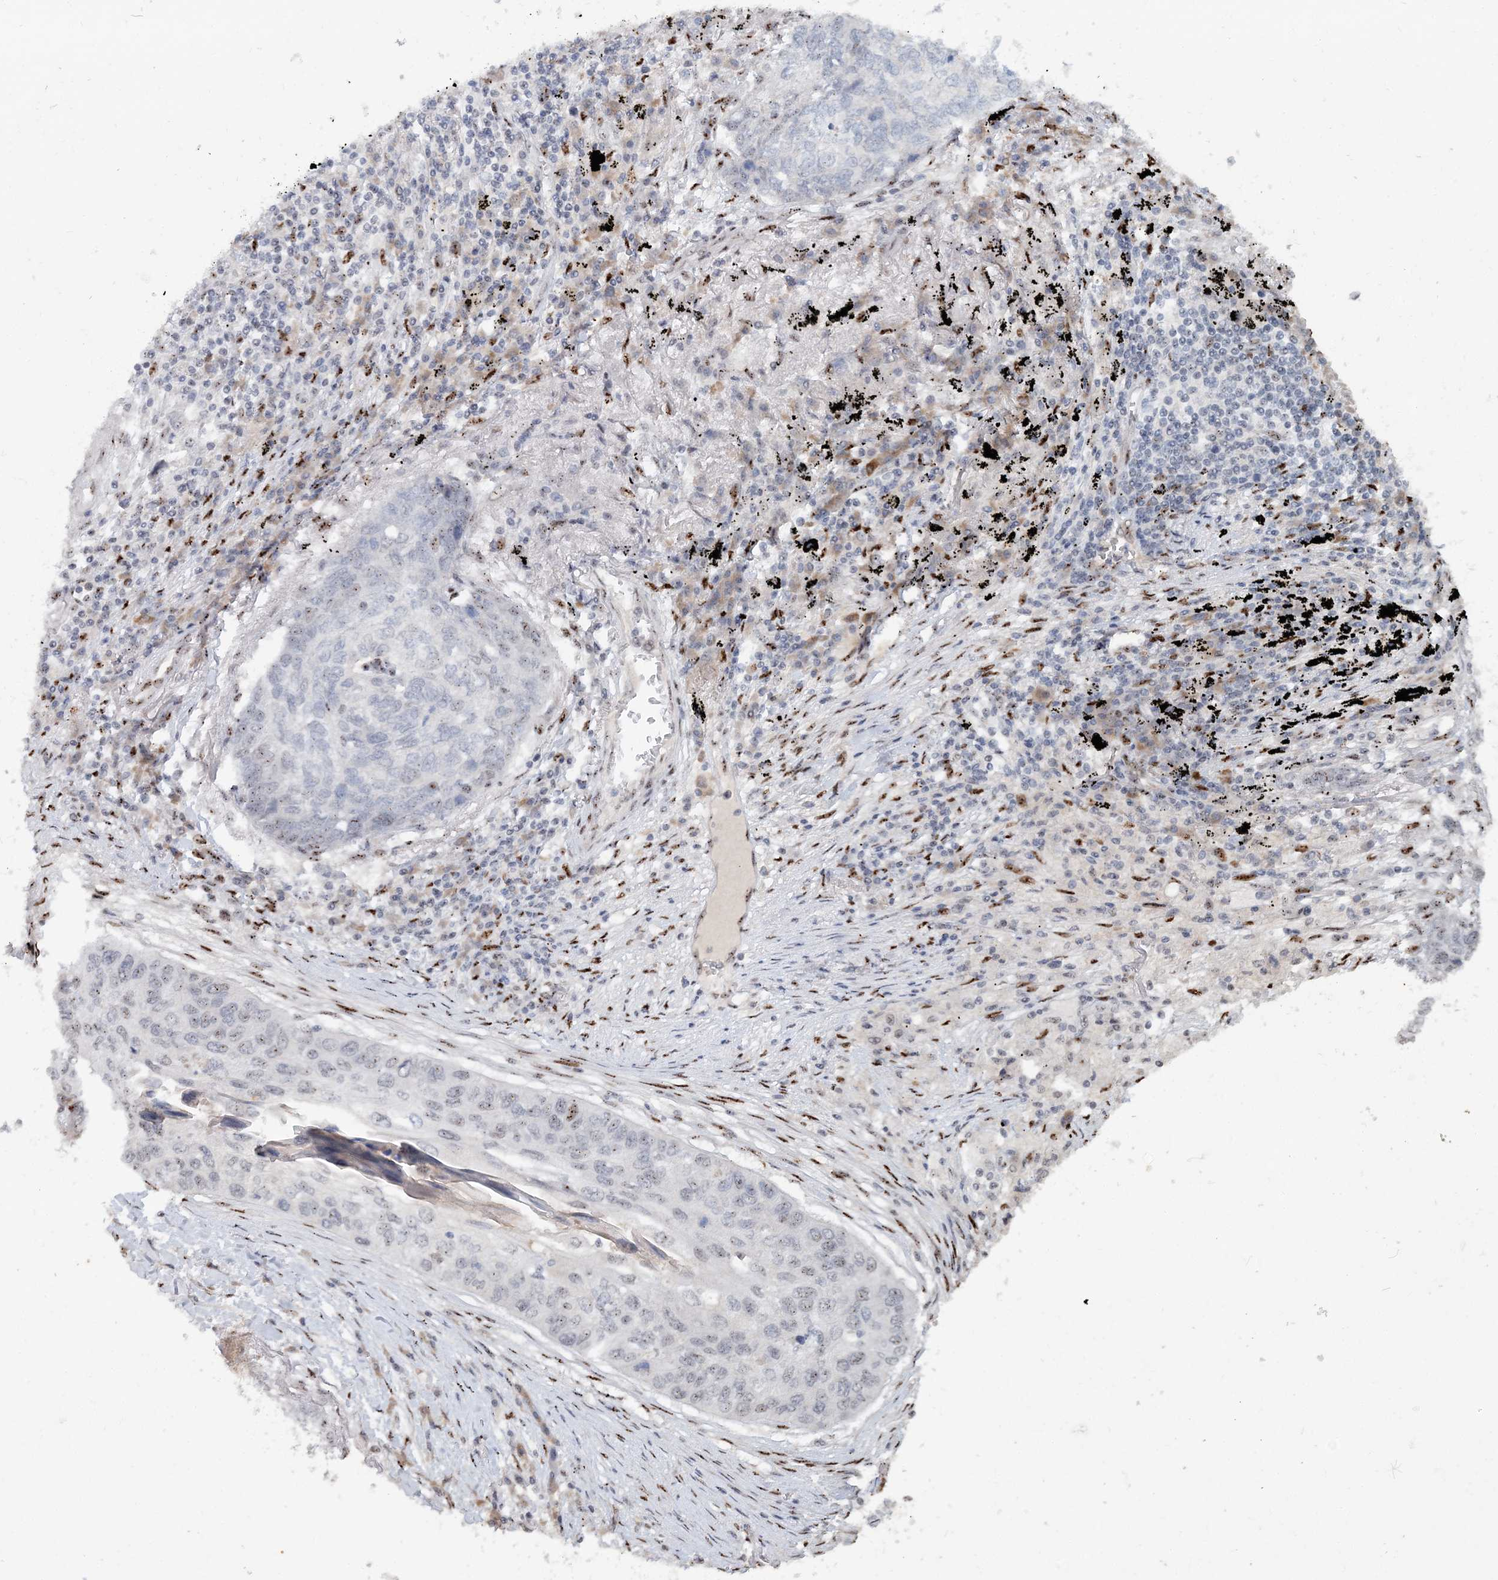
{"staining": {"intensity": "weak", "quantity": "<25%", "location": "nuclear"}, "tissue": "lung cancer", "cell_type": "Tumor cells", "image_type": "cancer", "snomed": [{"axis": "morphology", "description": "Squamous cell carcinoma, NOS"}, {"axis": "topography", "description": "Lung"}], "caption": "The image reveals no significant expression in tumor cells of lung squamous cell carcinoma.", "gene": "GIN1", "patient": {"sex": "female", "age": 63}}